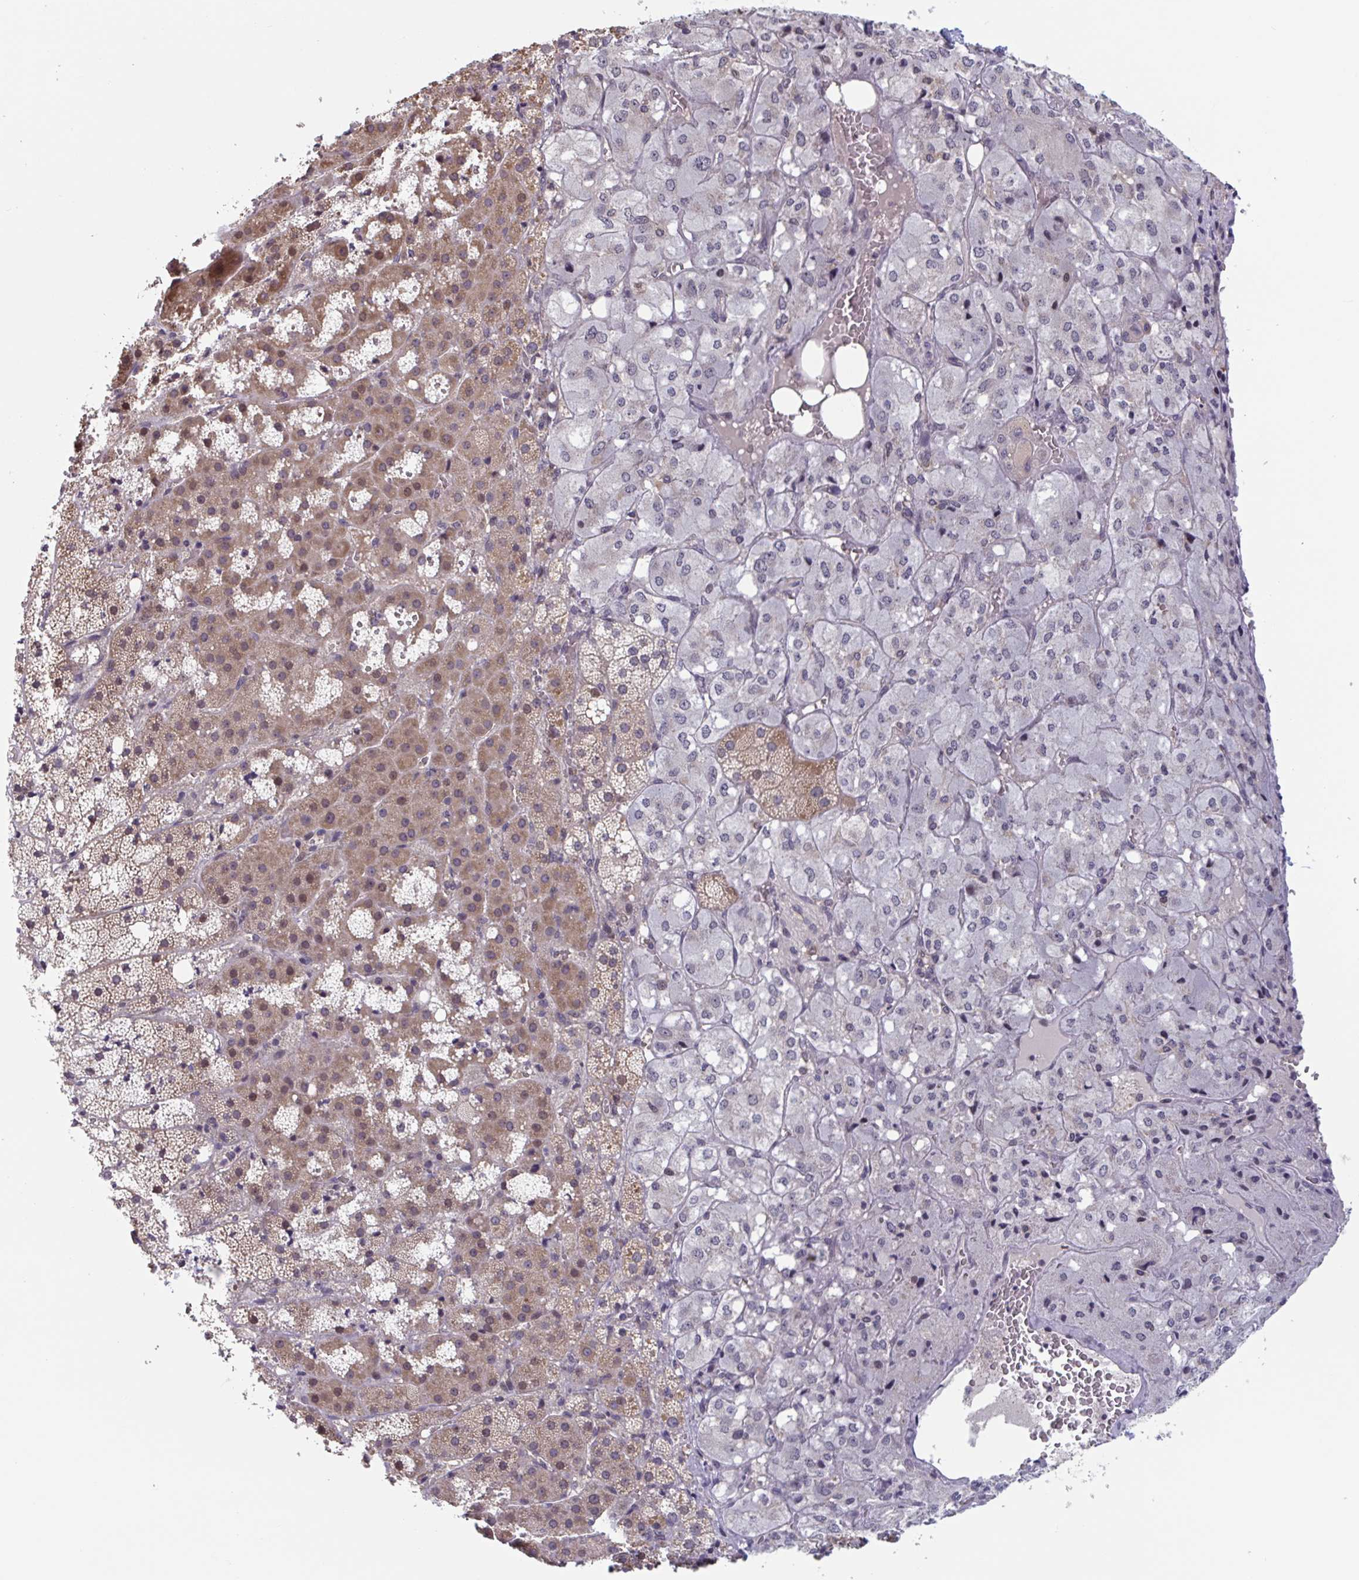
{"staining": {"intensity": "moderate", "quantity": "25%-75%", "location": "cytoplasmic/membranous,nuclear"}, "tissue": "adrenal gland", "cell_type": "Glandular cells", "image_type": "normal", "snomed": [{"axis": "morphology", "description": "Normal tissue, NOS"}, {"axis": "topography", "description": "Adrenal gland"}], "caption": "An image of human adrenal gland stained for a protein exhibits moderate cytoplasmic/membranous,nuclear brown staining in glandular cells. (DAB (3,3'-diaminobenzidine) IHC, brown staining for protein, blue staining for nuclei).", "gene": "RIOK1", "patient": {"sex": "male", "age": 53}}